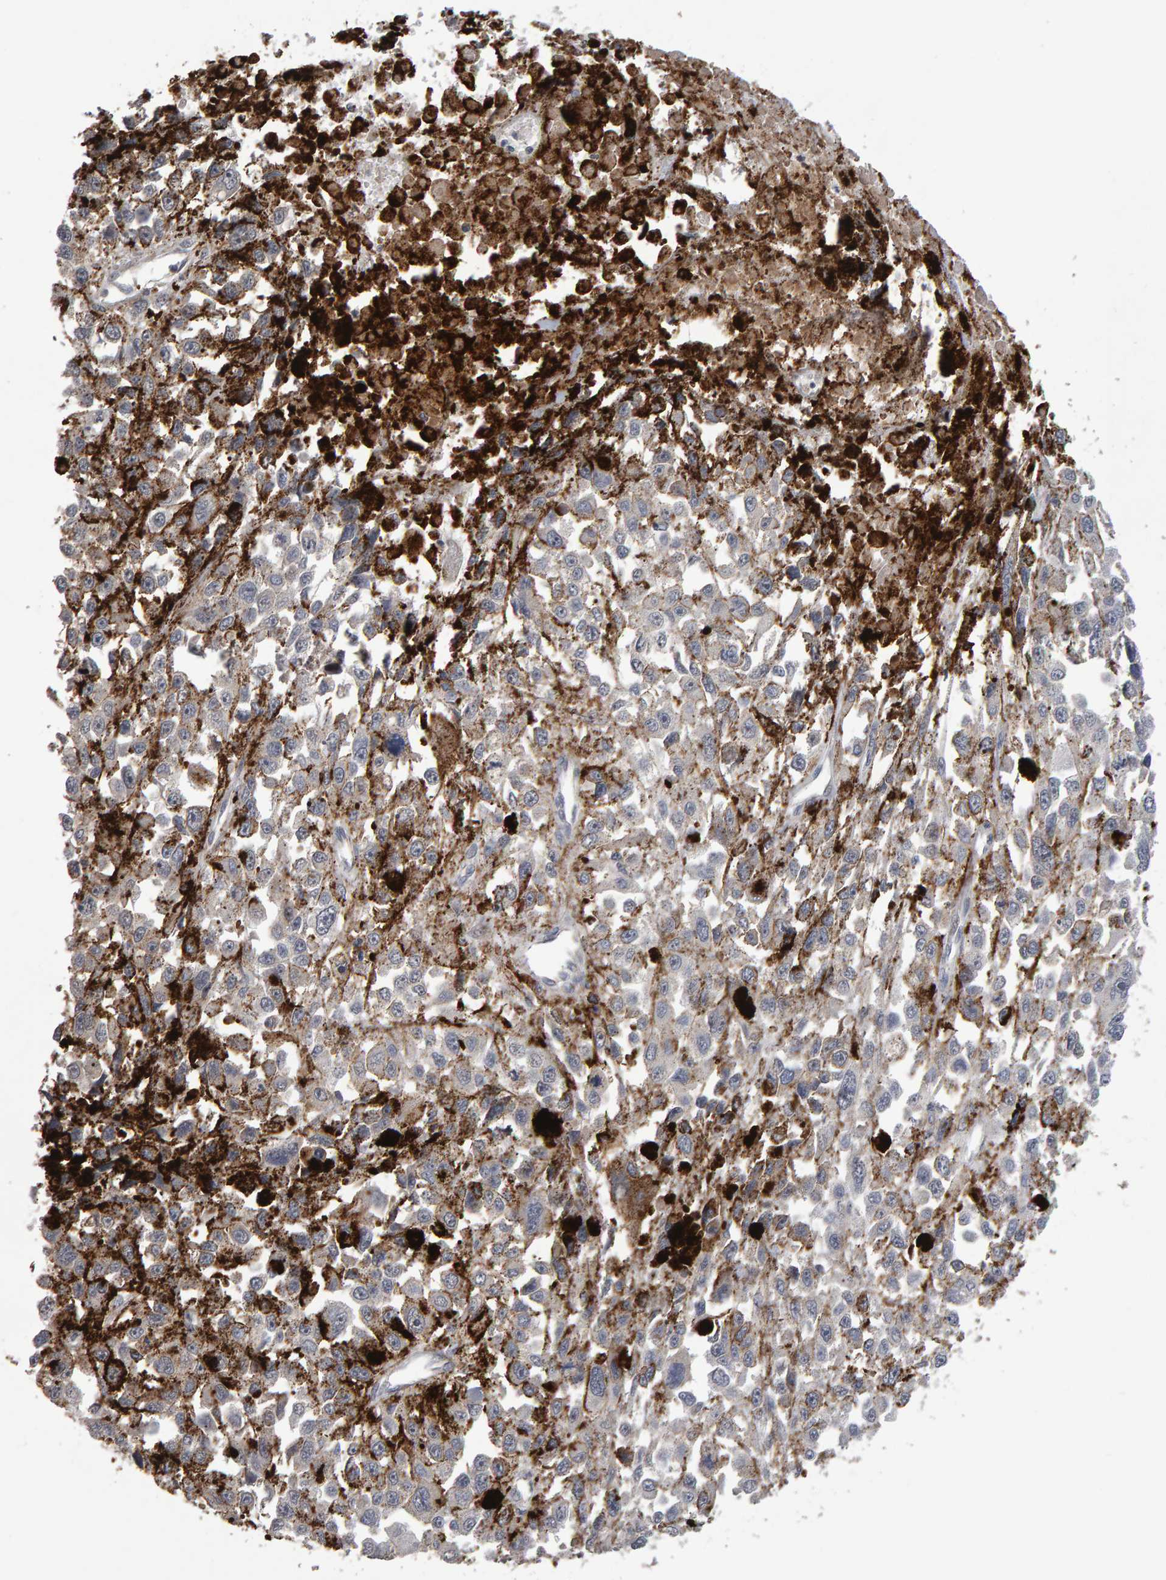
{"staining": {"intensity": "negative", "quantity": "none", "location": "none"}, "tissue": "melanoma", "cell_type": "Tumor cells", "image_type": "cancer", "snomed": [{"axis": "morphology", "description": "Malignant melanoma, Metastatic site"}, {"axis": "topography", "description": "Lymph node"}], "caption": "Immunohistochemical staining of malignant melanoma (metastatic site) exhibits no significant expression in tumor cells.", "gene": "COASY", "patient": {"sex": "male", "age": 59}}